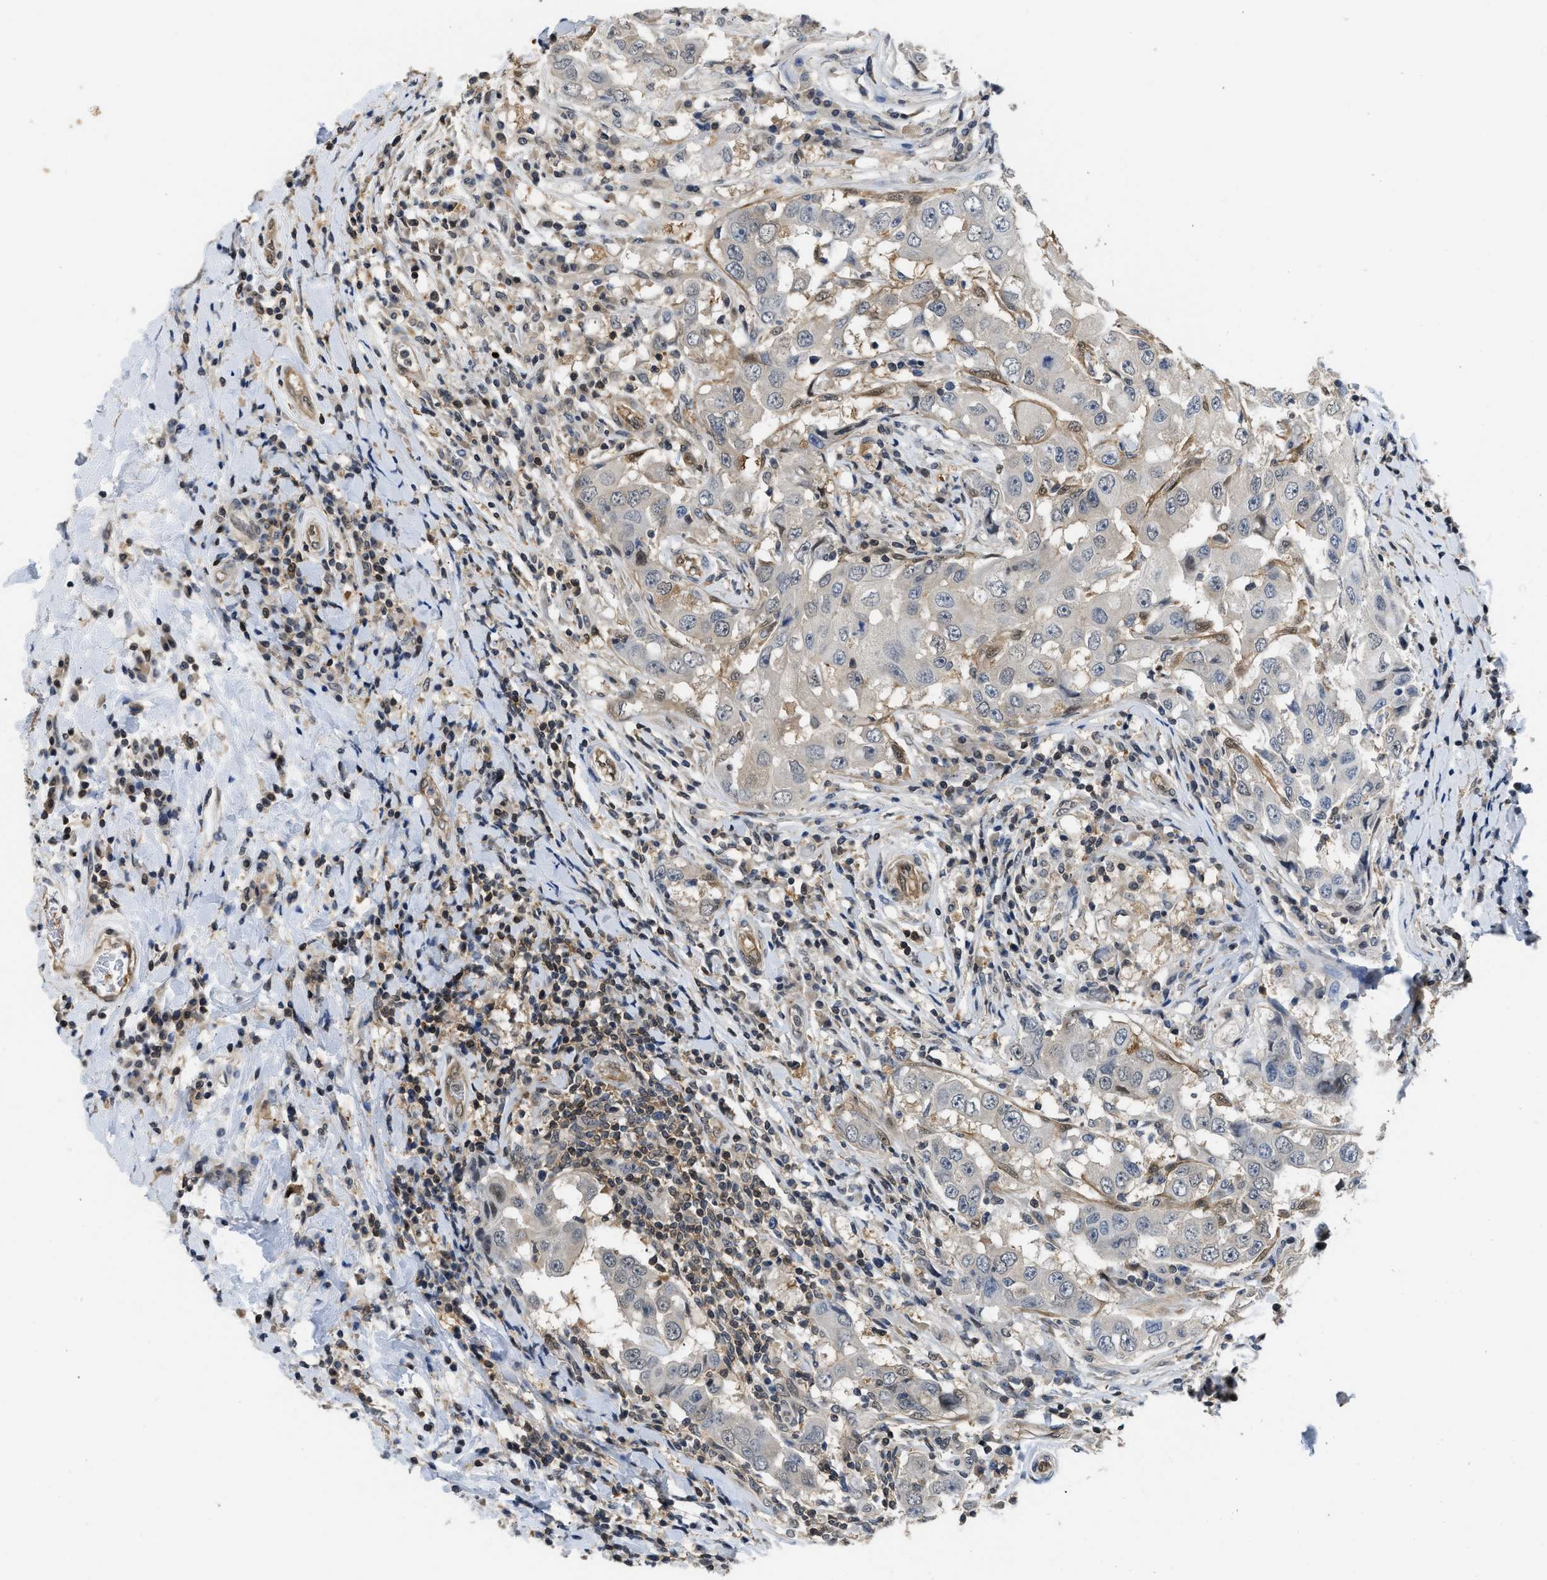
{"staining": {"intensity": "negative", "quantity": "none", "location": "none"}, "tissue": "breast cancer", "cell_type": "Tumor cells", "image_type": "cancer", "snomed": [{"axis": "morphology", "description": "Duct carcinoma"}, {"axis": "topography", "description": "Breast"}], "caption": "Immunohistochemical staining of human breast cancer (invasive ductal carcinoma) reveals no significant expression in tumor cells.", "gene": "TES", "patient": {"sex": "female", "age": 27}}